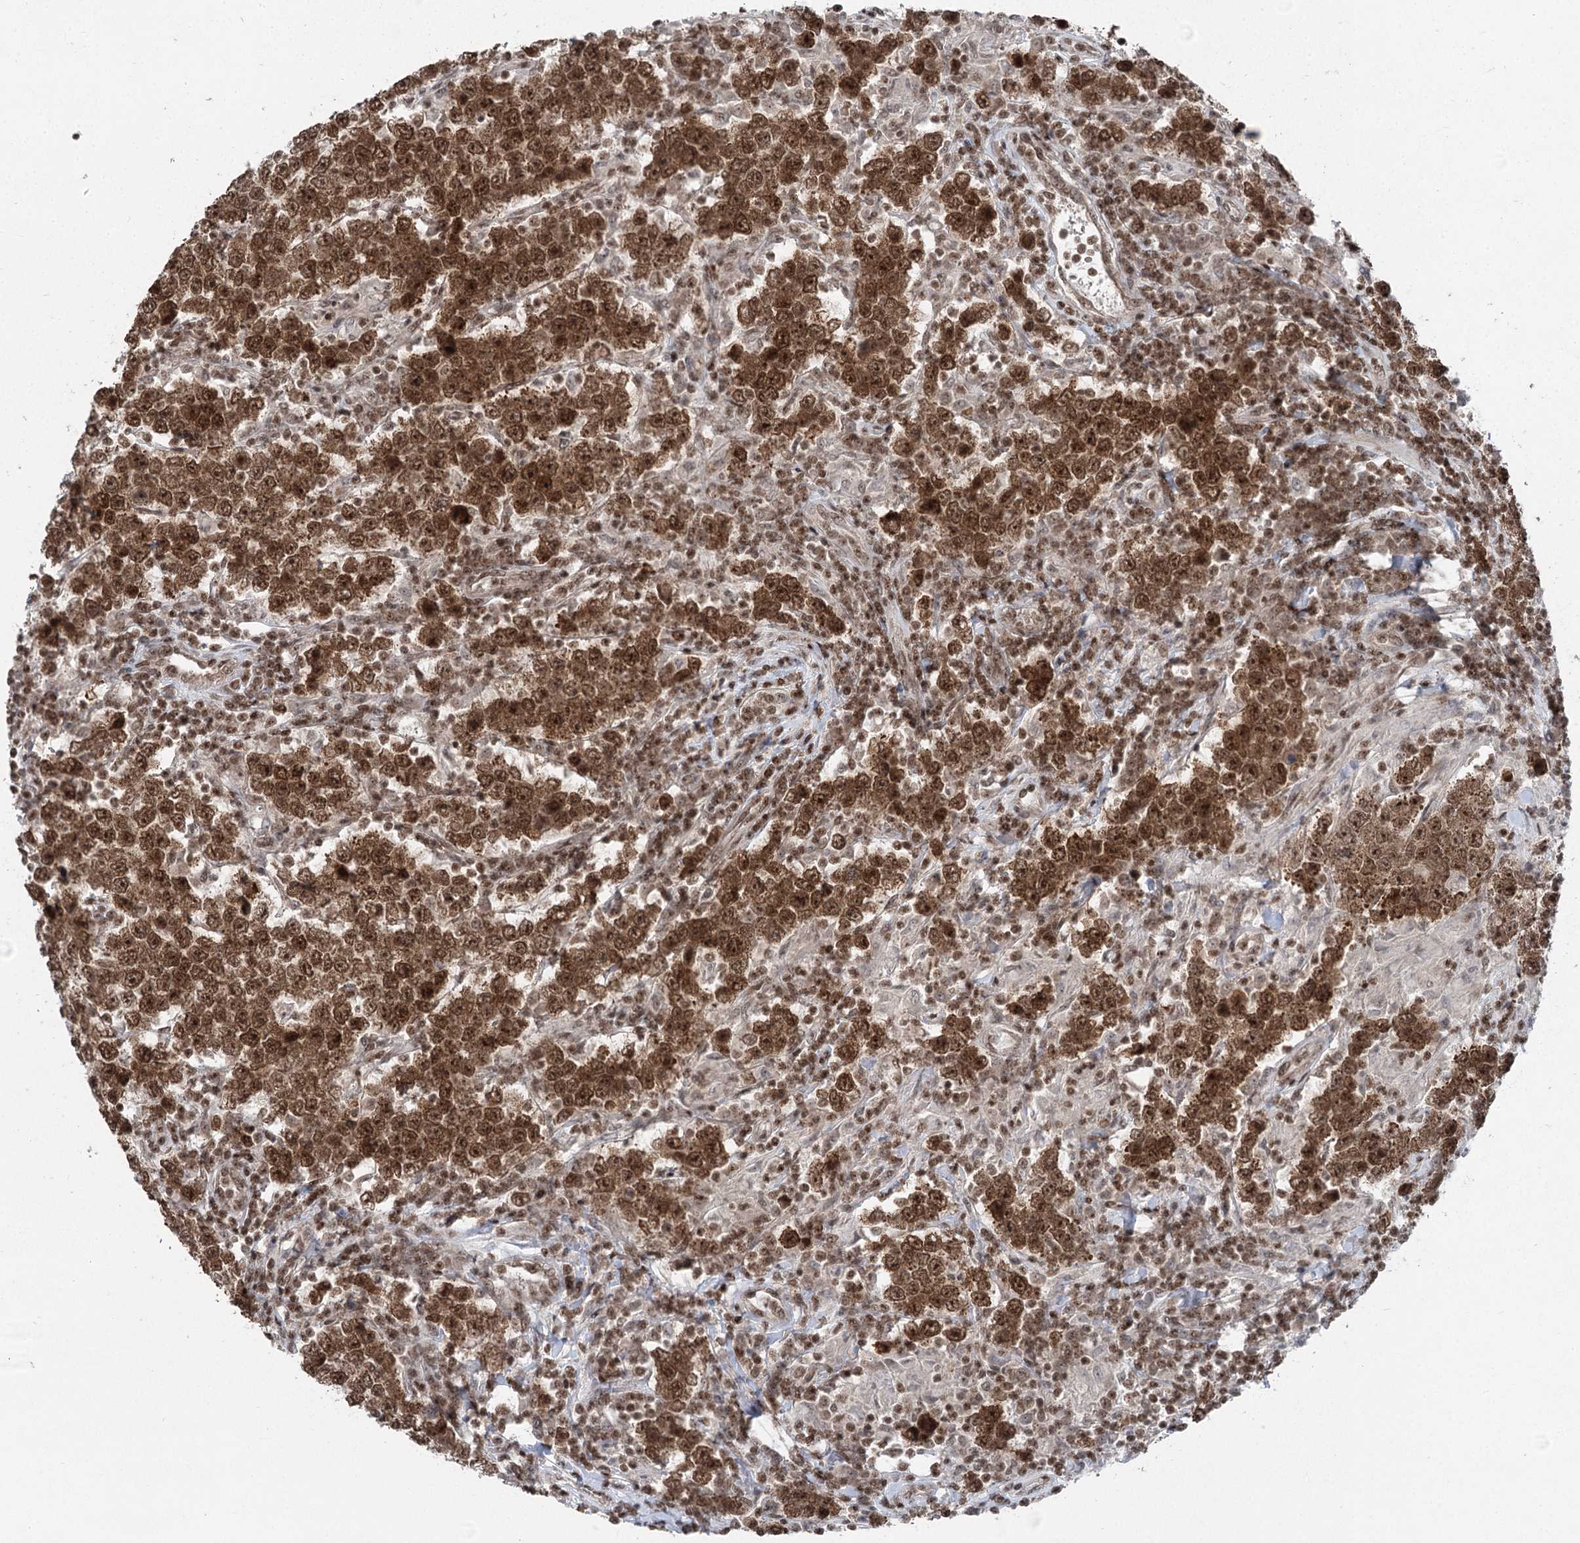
{"staining": {"intensity": "strong", "quantity": ">75%", "location": "cytoplasmic/membranous,nuclear"}, "tissue": "testis cancer", "cell_type": "Tumor cells", "image_type": "cancer", "snomed": [{"axis": "morphology", "description": "Normal tissue, NOS"}, {"axis": "morphology", "description": "Urothelial carcinoma, High grade"}, {"axis": "morphology", "description": "Seminoma, NOS"}, {"axis": "morphology", "description": "Carcinoma, Embryonal, NOS"}, {"axis": "topography", "description": "Urinary bladder"}, {"axis": "topography", "description": "Testis"}], "caption": "Immunohistochemical staining of human testis cancer (urothelial carcinoma (high-grade)) demonstrates high levels of strong cytoplasmic/membranous and nuclear protein staining in approximately >75% of tumor cells.", "gene": "CGGBP1", "patient": {"sex": "male", "age": 41}}